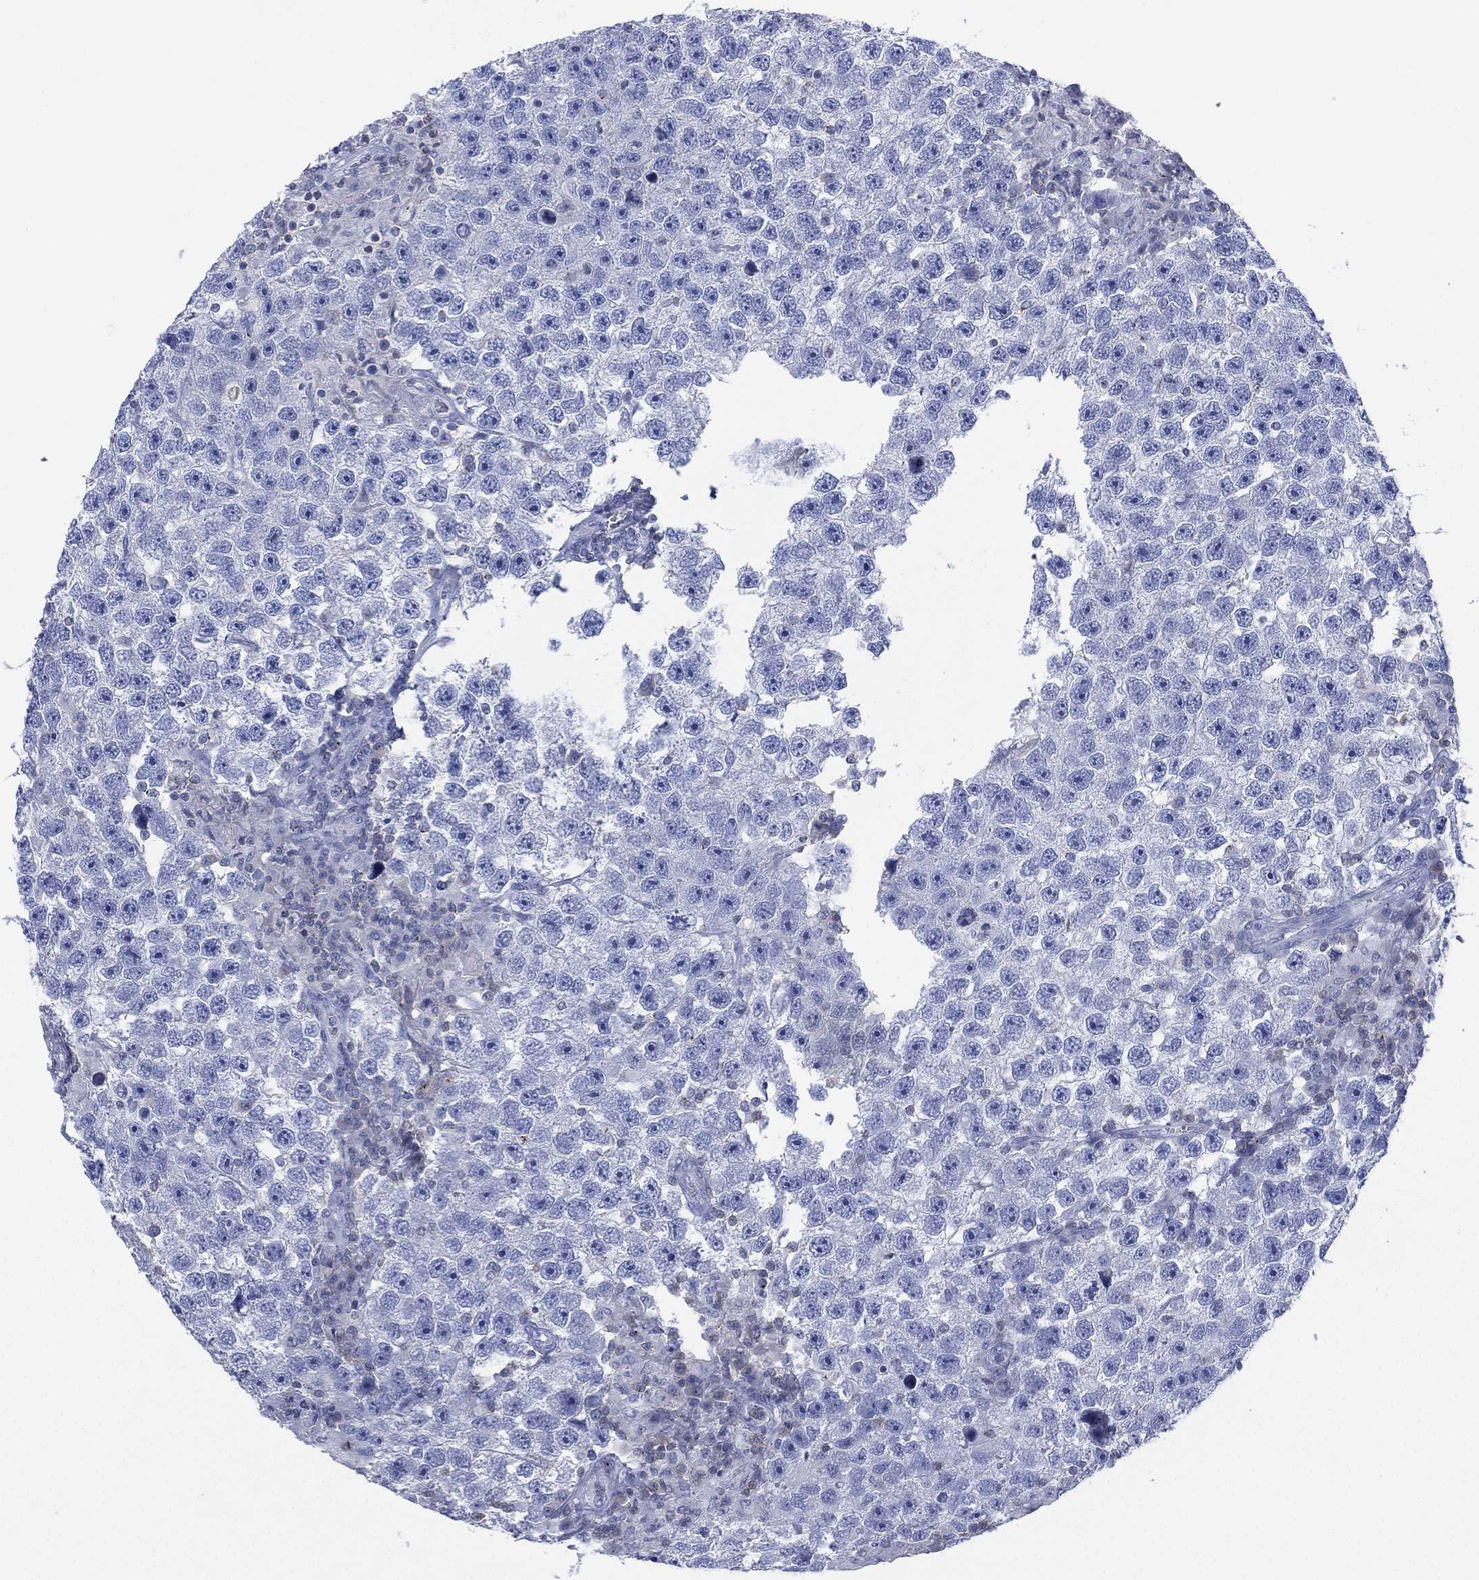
{"staining": {"intensity": "negative", "quantity": "none", "location": "none"}, "tissue": "testis cancer", "cell_type": "Tumor cells", "image_type": "cancer", "snomed": [{"axis": "morphology", "description": "Seminoma, NOS"}, {"axis": "topography", "description": "Testis"}], "caption": "High magnification brightfield microscopy of testis cancer stained with DAB (3,3'-diaminobenzidine) (brown) and counterstained with hematoxylin (blue): tumor cells show no significant positivity.", "gene": "SEPTIN1", "patient": {"sex": "male", "age": 26}}